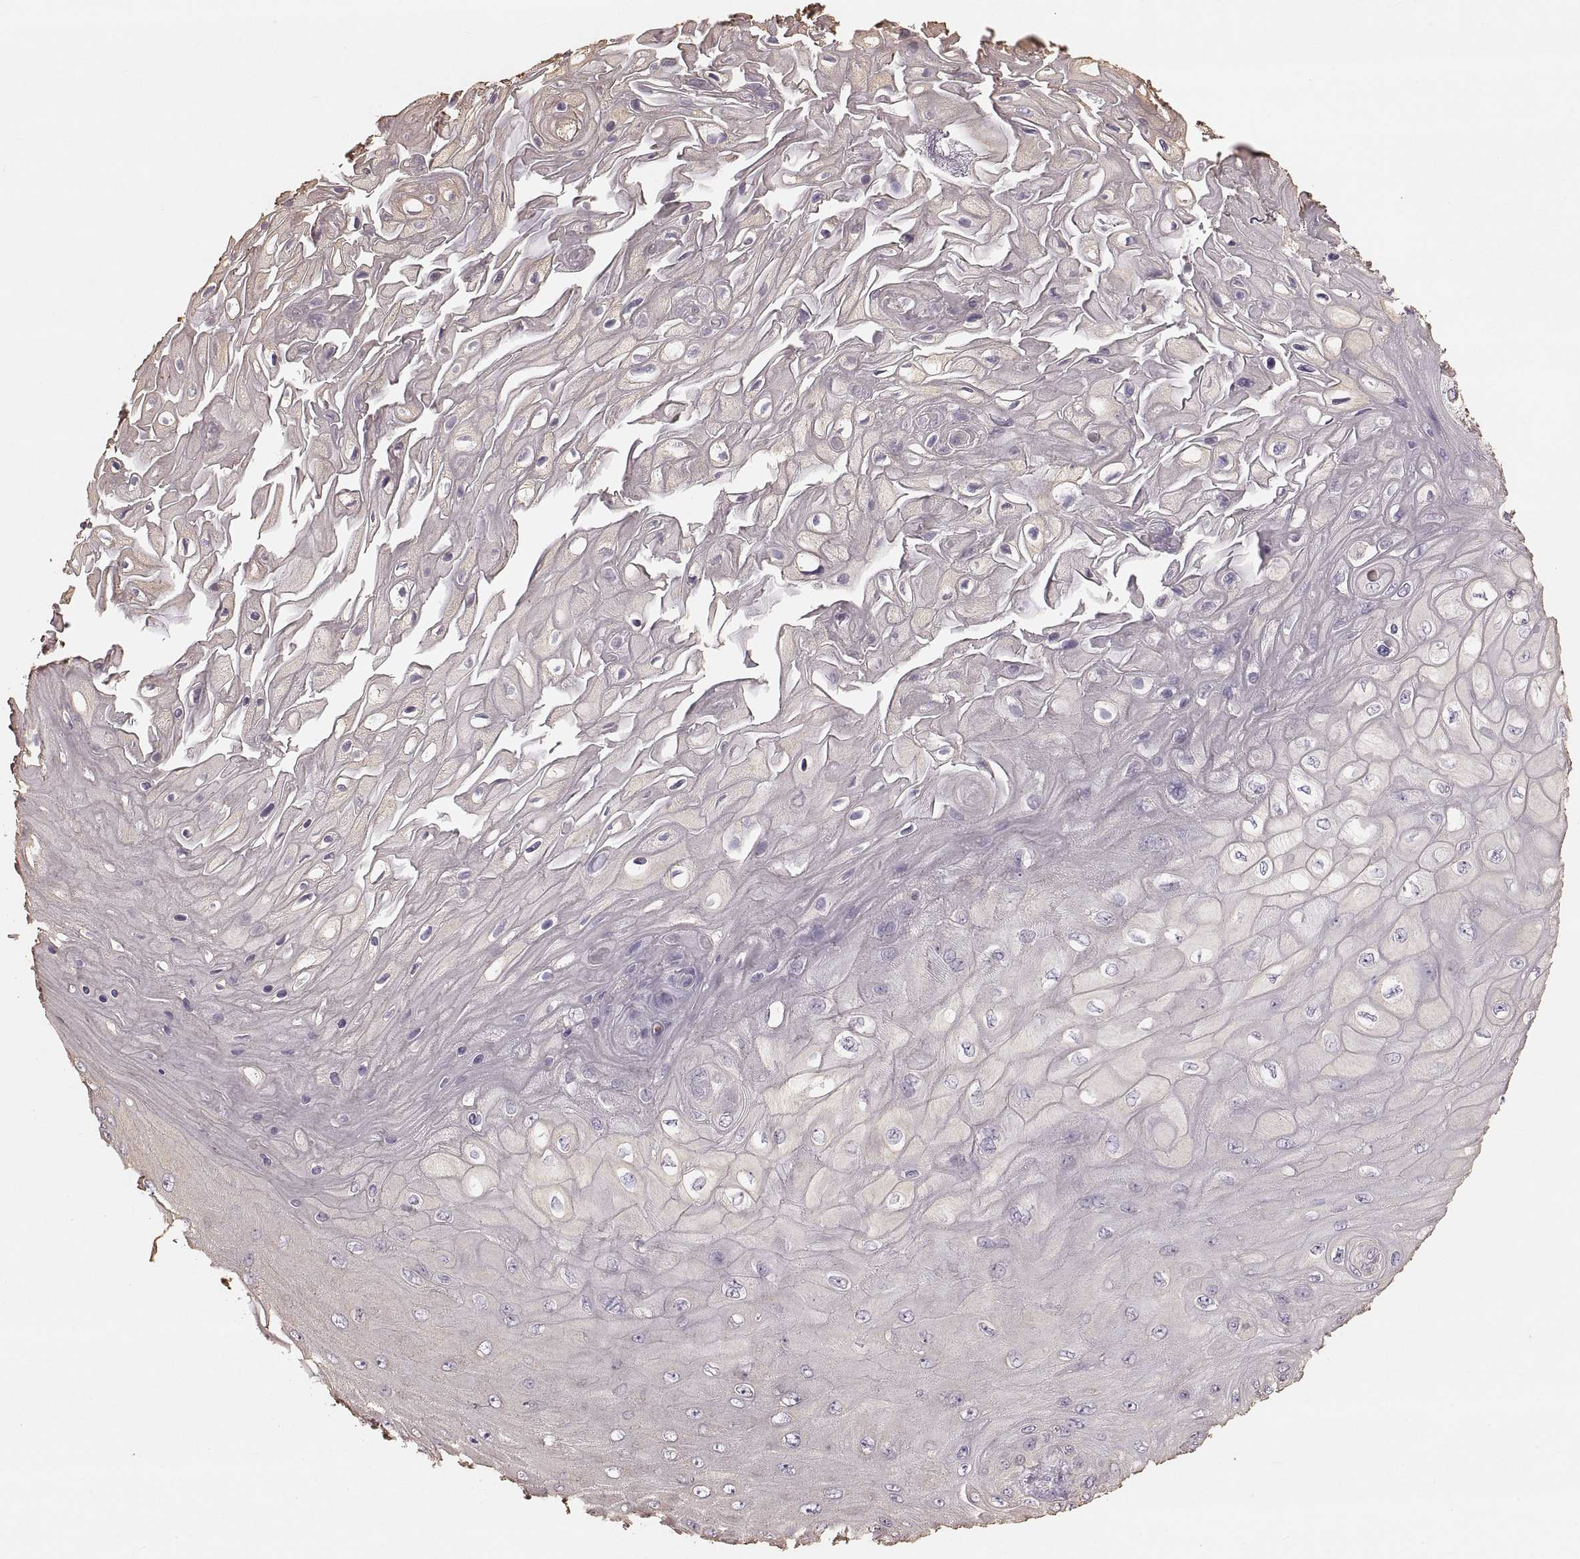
{"staining": {"intensity": "negative", "quantity": "none", "location": "none"}, "tissue": "skin cancer", "cell_type": "Tumor cells", "image_type": "cancer", "snomed": [{"axis": "morphology", "description": "Squamous cell carcinoma, NOS"}, {"axis": "topography", "description": "Skin"}], "caption": "DAB immunohistochemical staining of skin cancer reveals no significant staining in tumor cells. (DAB (3,3'-diaminobenzidine) immunohistochemistry (IHC) visualized using brightfield microscopy, high magnification).", "gene": "RUNDC3A", "patient": {"sex": "male", "age": 62}}